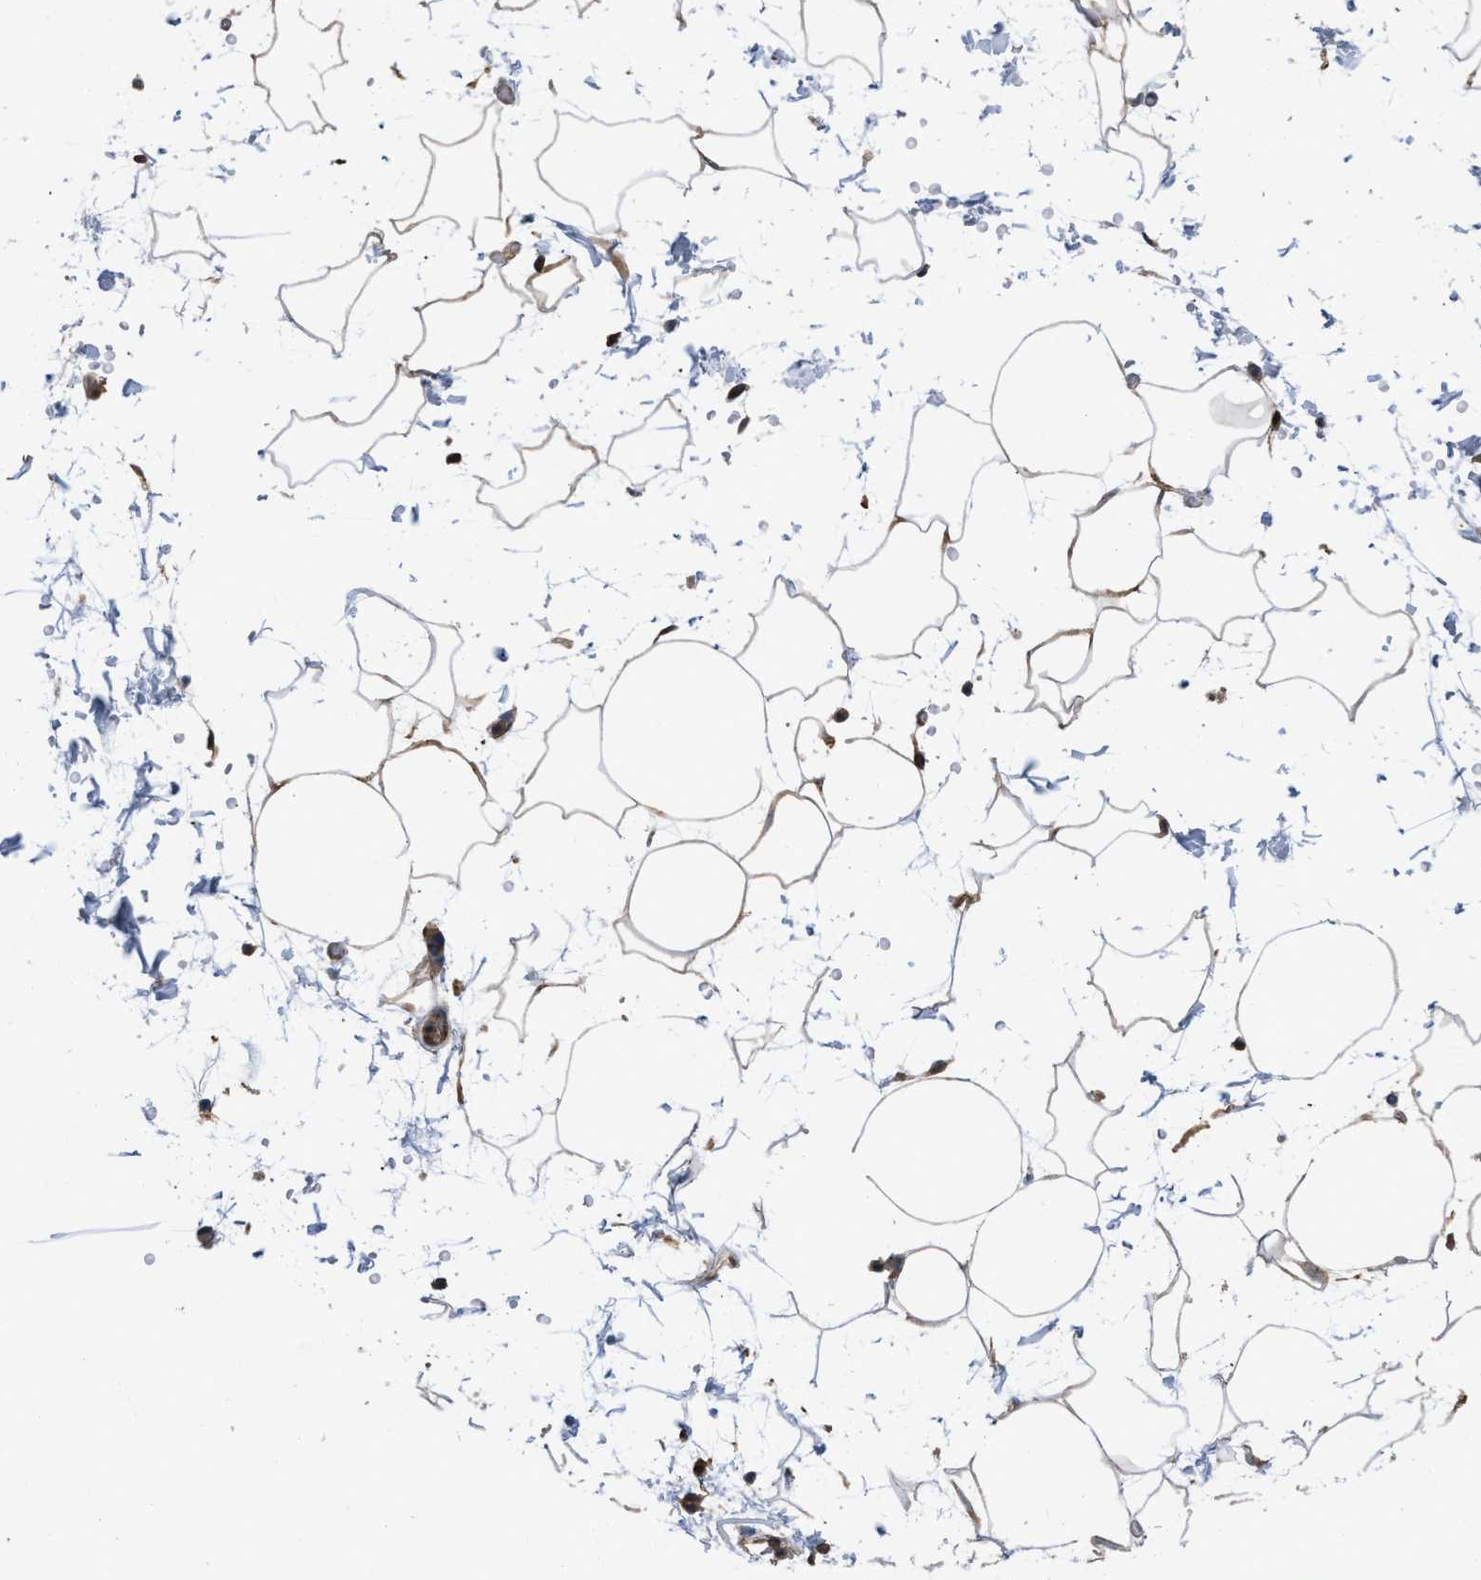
{"staining": {"intensity": "moderate", "quantity": "25%-75%", "location": "cytoplasmic/membranous"}, "tissue": "adipose tissue", "cell_type": "Adipocytes", "image_type": "normal", "snomed": [{"axis": "morphology", "description": "Normal tissue, NOS"}, {"axis": "topography", "description": "Soft tissue"}], "caption": "Immunohistochemistry (IHC) micrograph of unremarkable adipose tissue: adipose tissue stained using immunohistochemistry exhibits medium levels of moderate protein expression localized specifically in the cytoplasmic/membranous of adipocytes, appearing as a cytoplasmic/membranous brown color.", "gene": "TRIOBP", "patient": {"sex": "male", "age": 72}}